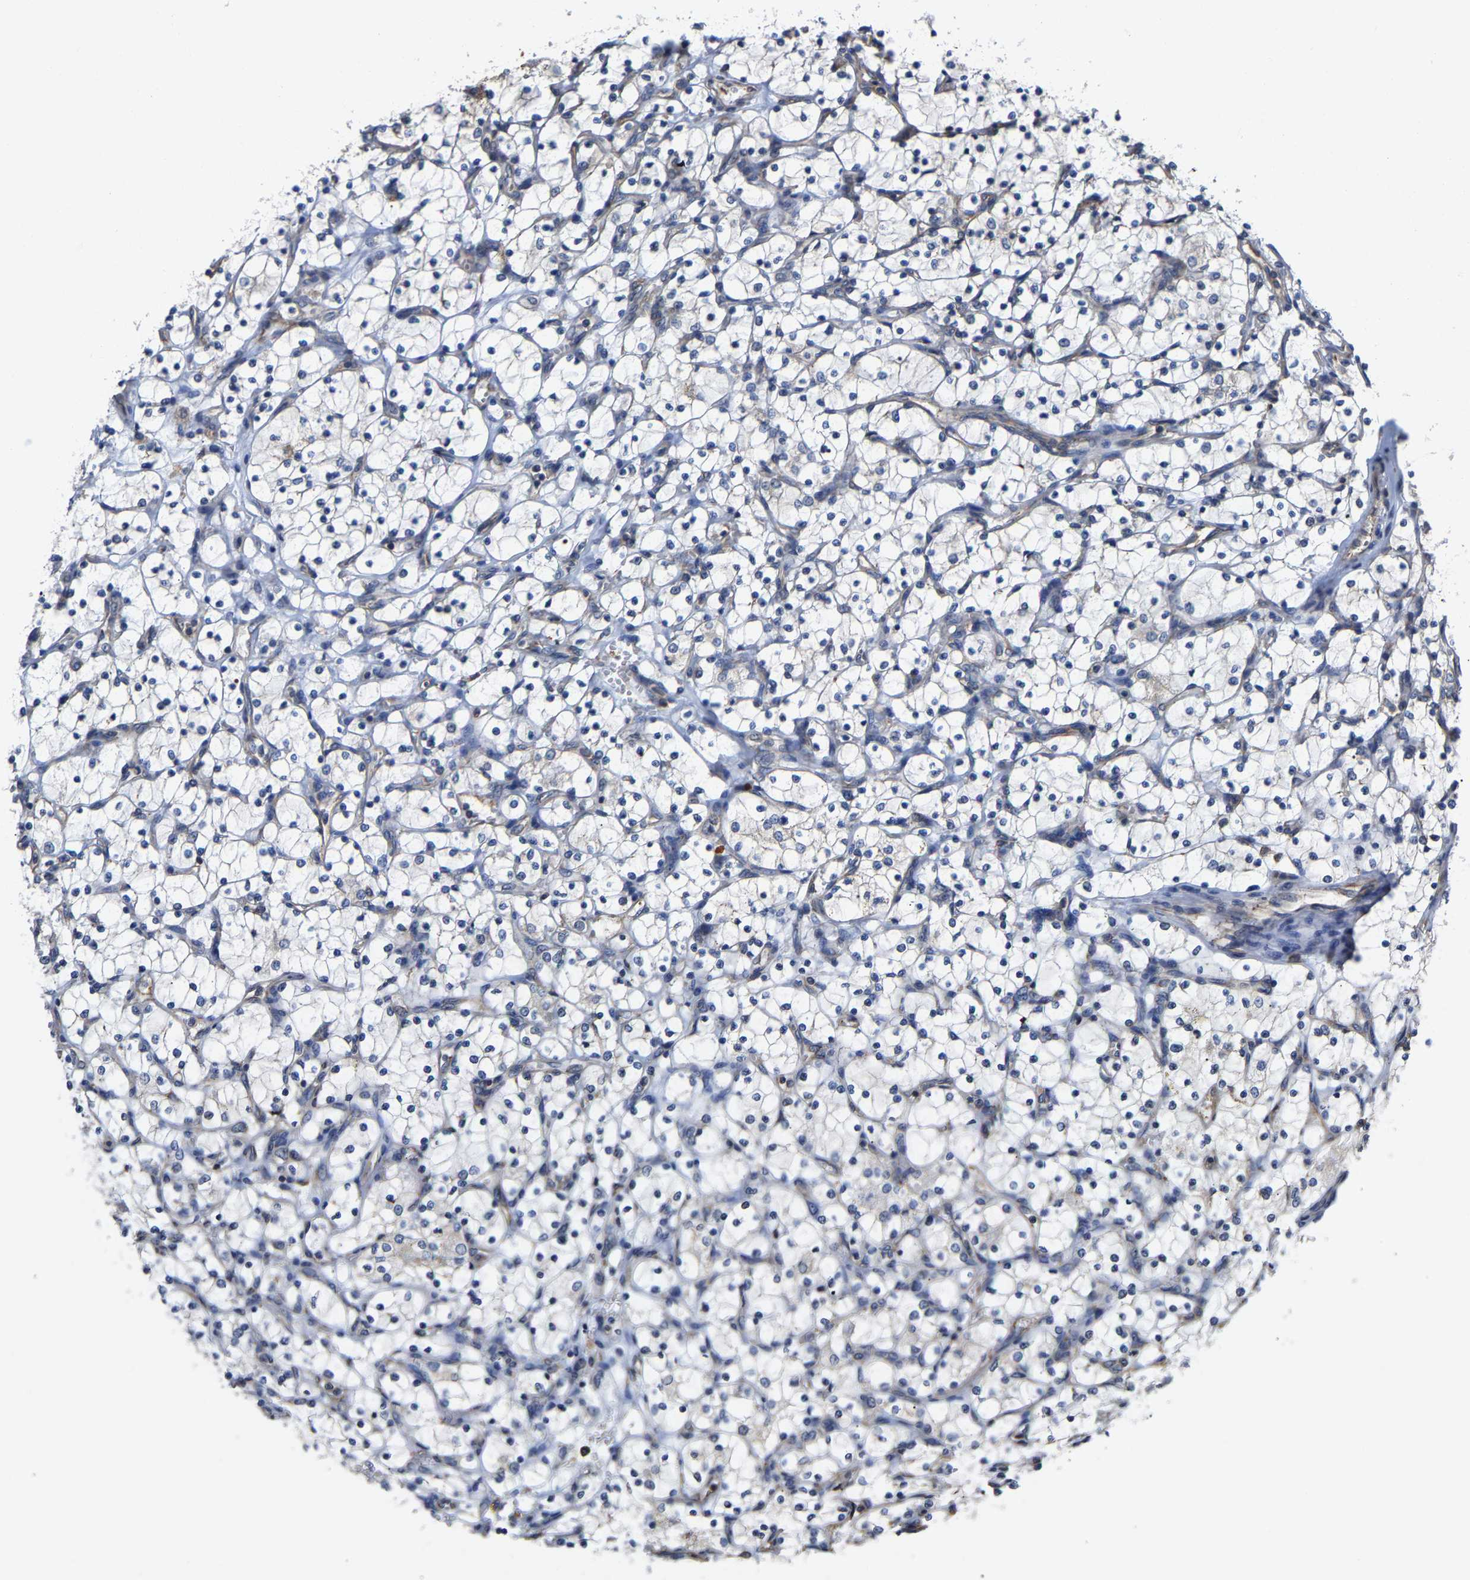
{"staining": {"intensity": "negative", "quantity": "none", "location": "none"}, "tissue": "renal cancer", "cell_type": "Tumor cells", "image_type": "cancer", "snomed": [{"axis": "morphology", "description": "Adenocarcinoma, NOS"}, {"axis": "topography", "description": "Kidney"}], "caption": "Tumor cells are negative for brown protein staining in renal cancer (adenocarcinoma).", "gene": "ARAP1", "patient": {"sex": "female", "age": 69}}